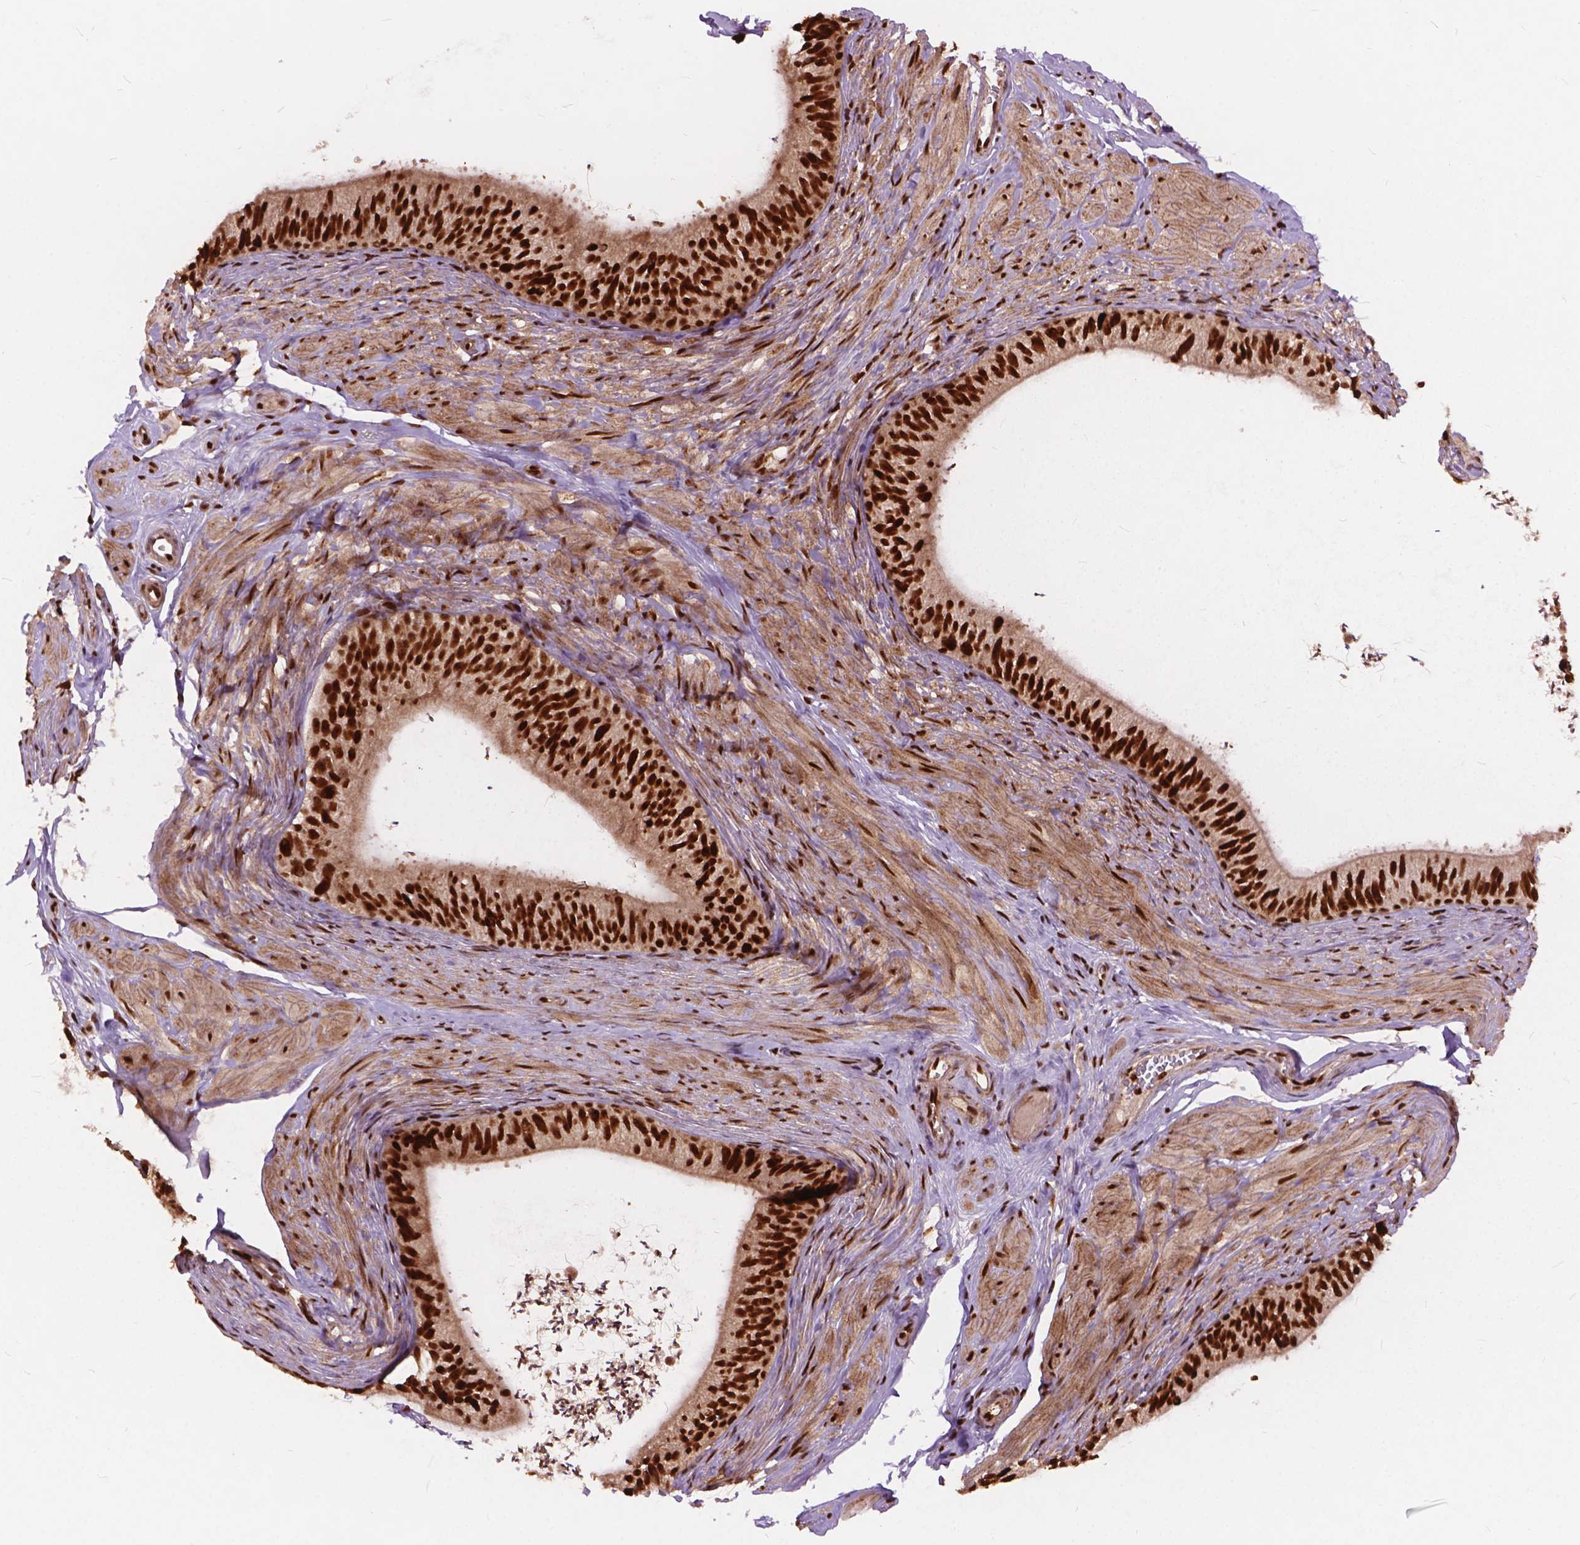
{"staining": {"intensity": "strong", "quantity": ">75%", "location": "nuclear"}, "tissue": "epididymis", "cell_type": "Glandular cells", "image_type": "normal", "snomed": [{"axis": "morphology", "description": "Normal tissue, NOS"}, {"axis": "topography", "description": "Epididymis, spermatic cord, NOS"}, {"axis": "topography", "description": "Epididymis"}, {"axis": "topography", "description": "Peripheral nerve tissue"}], "caption": "Immunohistochemical staining of normal epididymis shows >75% levels of strong nuclear protein expression in about >75% of glandular cells. The protein of interest is shown in brown color, while the nuclei are stained blue.", "gene": "ANP32A", "patient": {"sex": "male", "age": 29}}